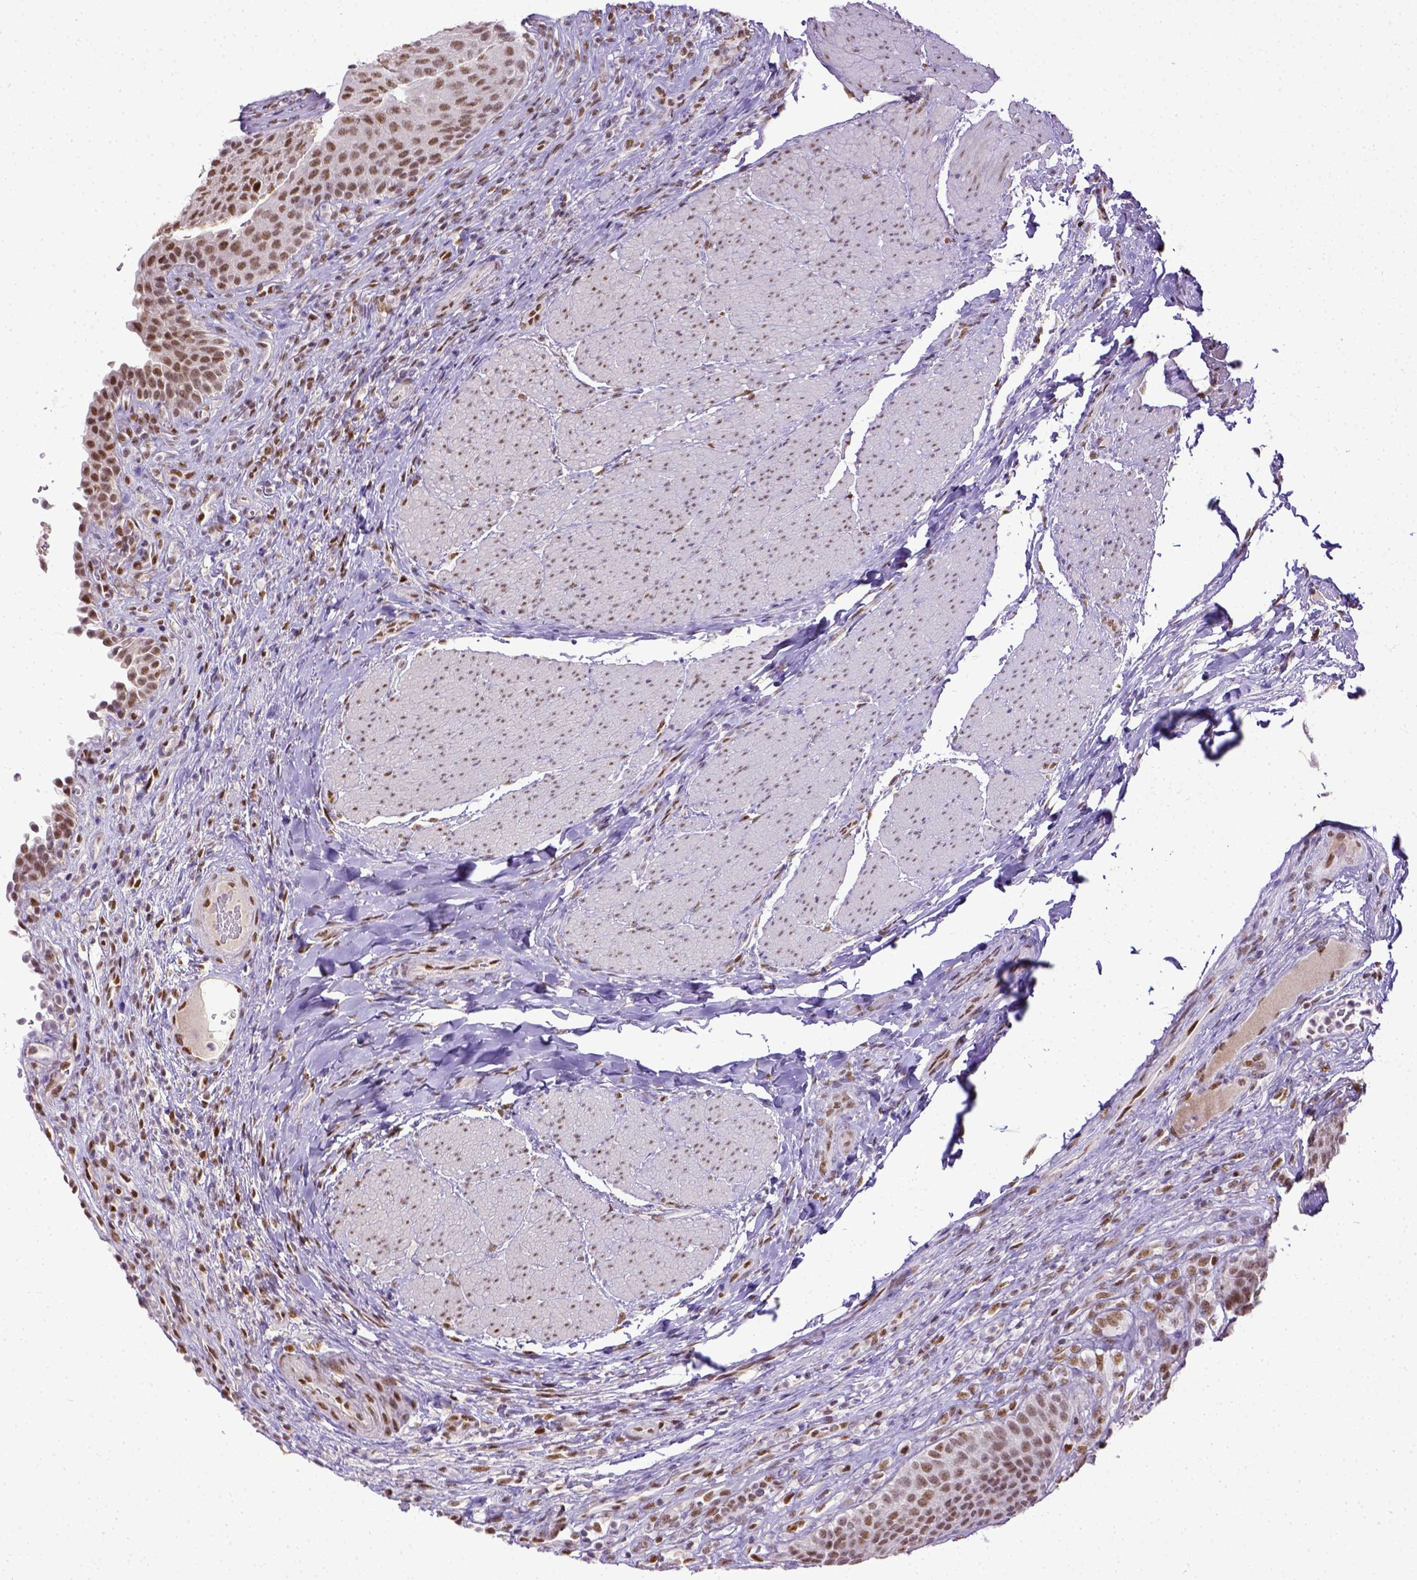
{"staining": {"intensity": "moderate", "quantity": ">75%", "location": "nuclear"}, "tissue": "urinary bladder", "cell_type": "Urothelial cells", "image_type": "normal", "snomed": [{"axis": "morphology", "description": "Normal tissue, NOS"}, {"axis": "topography", "description": "Urinary bladder"}, {"axis": "topography", "description": "Peripheral nerve tissue"}], "caption": "An image of urinary bladder stained for a protein shows moderate nuclear brown staining in urothelial cells. (Stains: DAB (3,3'-diaminobenzidine) in brown, nuclei in blue, Microscopy: brightfield microscopy at high magnification).", "gene": "ERCC1", "patient": {"sex": "male", "age": 66}}